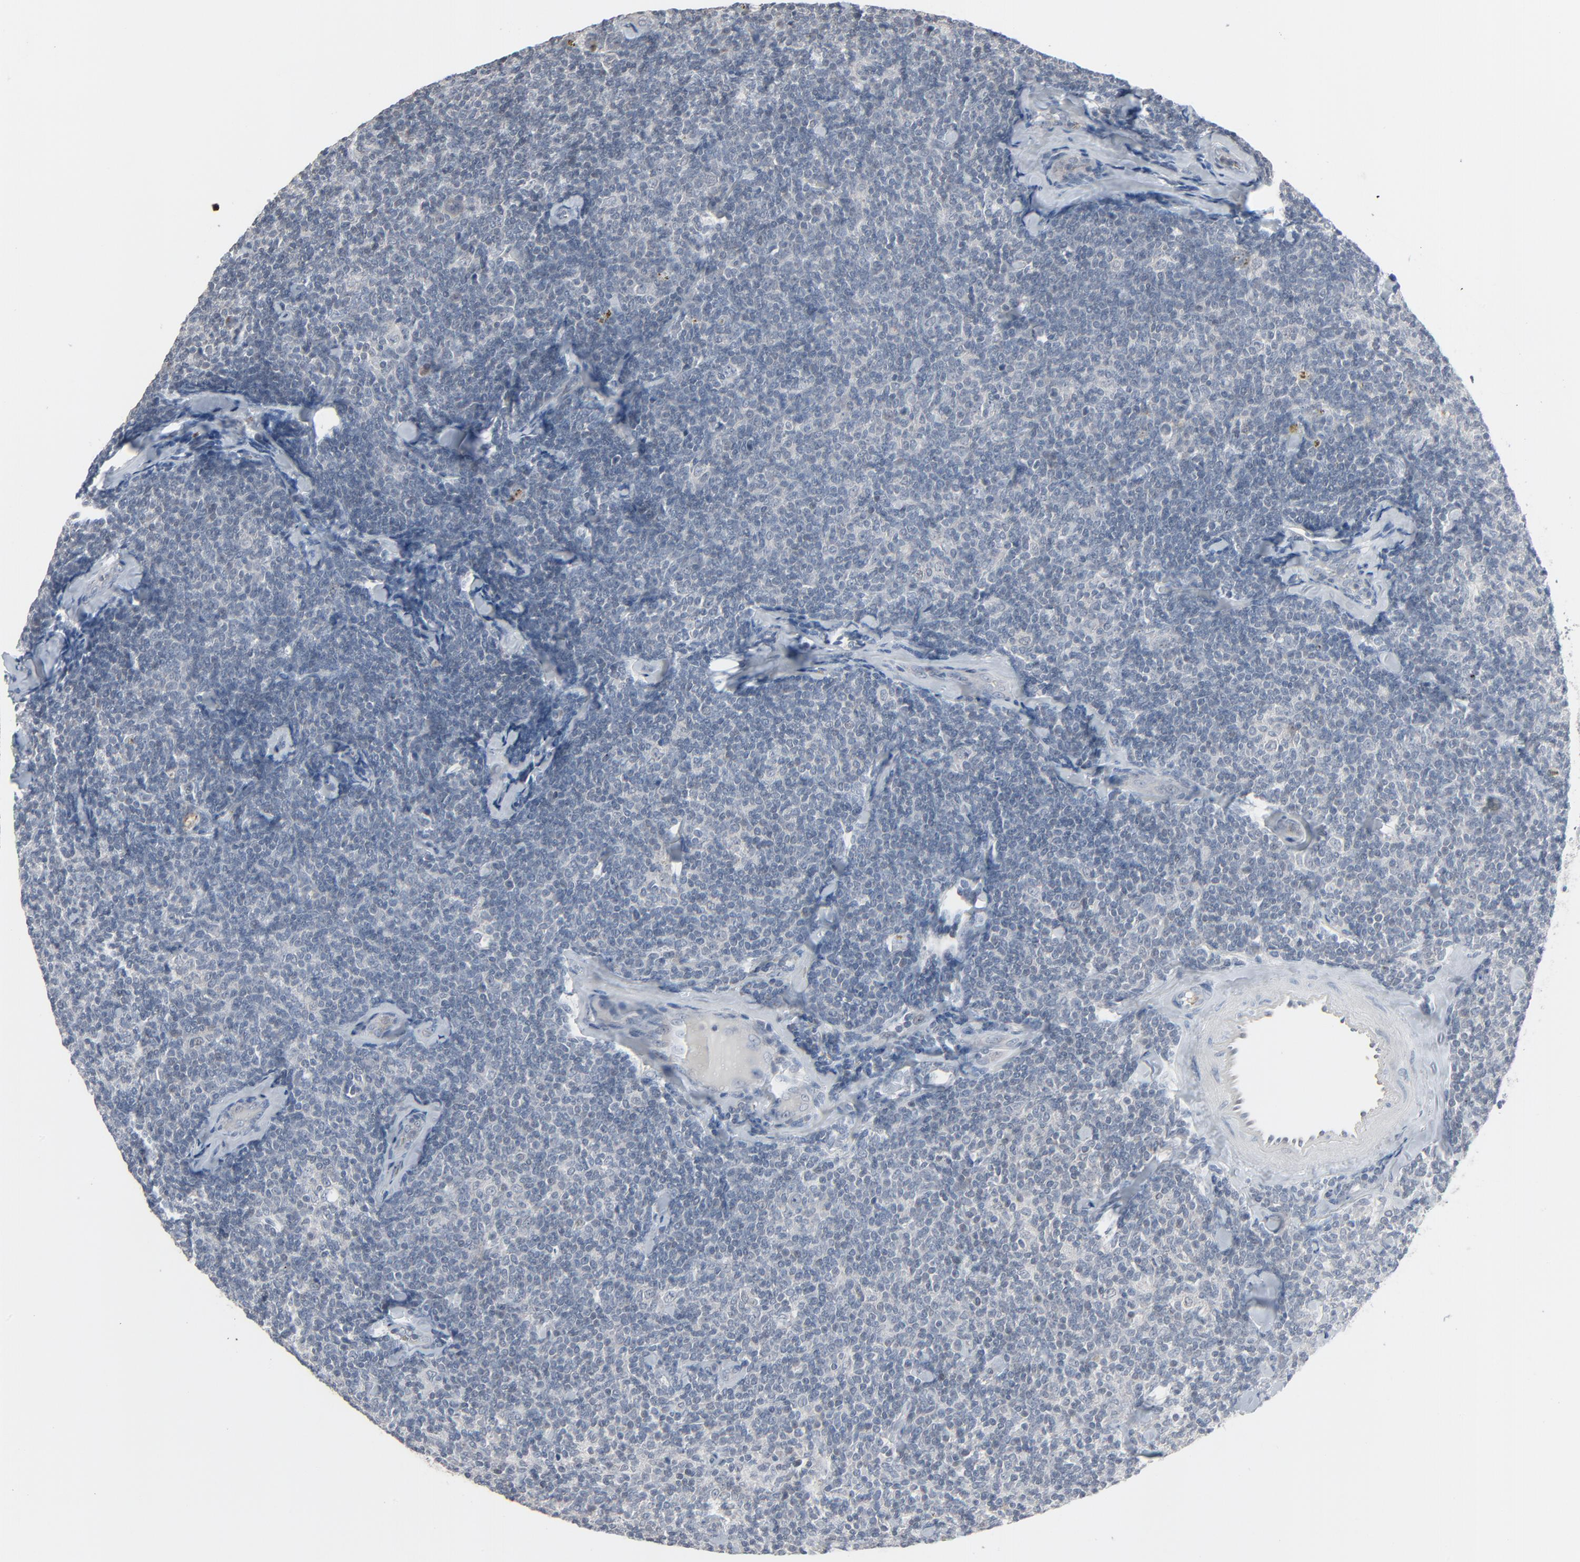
{"staining": {"intensity": "negative", "quantity": "none", "location": "none"}, "tissue": "lymphoma", "cell_type": "Tumor cells", "image_type": "cancer", "snomed": [{"axis": "morphology", "description": "Malignant lymphoma, non-Hodgkin's type, Low grade"}, {"axis": "topography", "description": "Lymph node"}], "caption": "Lymphoma was stained to show a protein in brown. There is no significant positivity in tumor cells.", "gene": "SAGE1", "patient": {"sex": "female", "age": 56}}